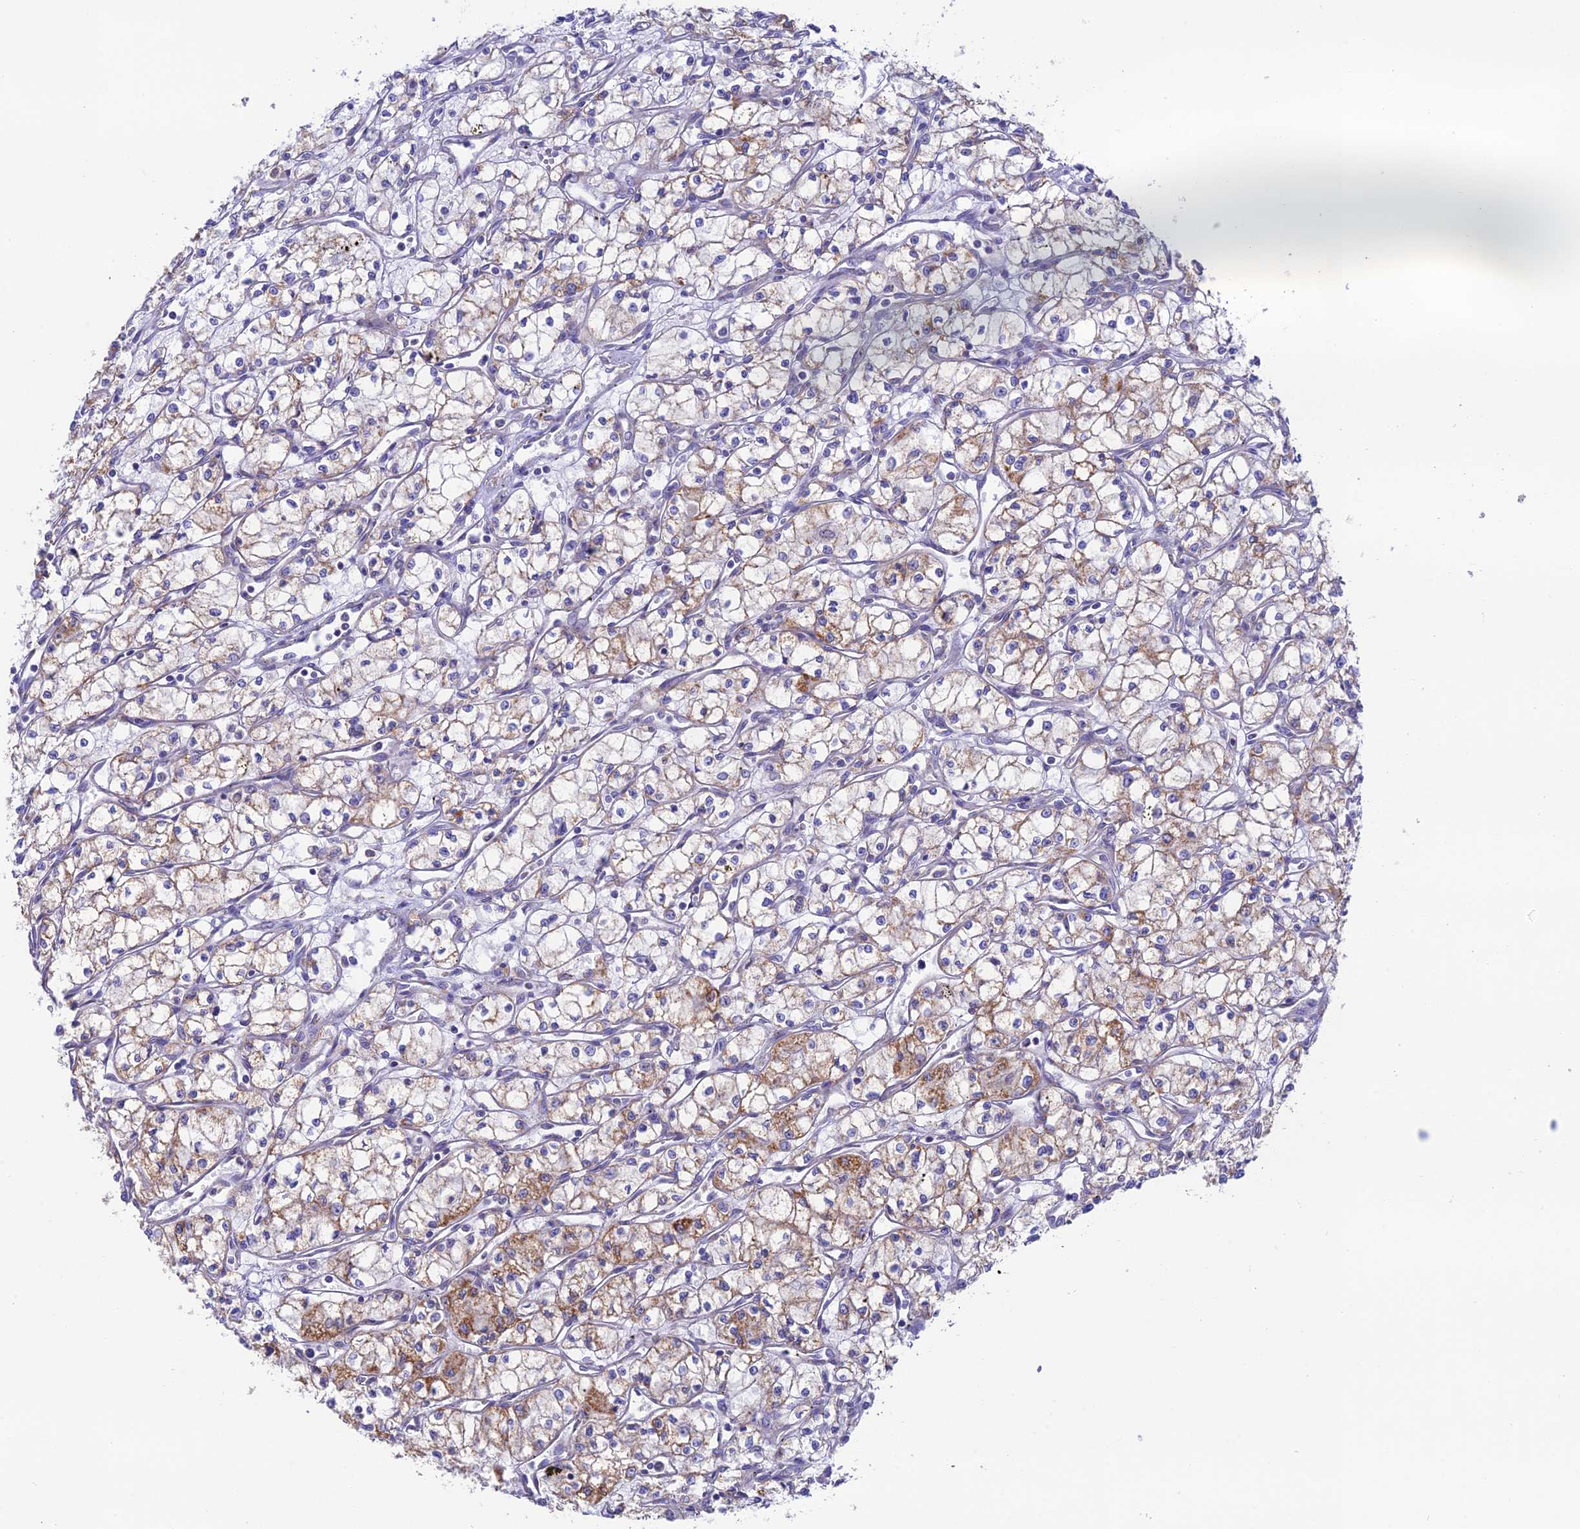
{"staining": {"intensity": "moderate", "quantity": "25%-75%", "location": "cytoplasmic/membranous"}, "tissue": "renal cancer", "cell_type": "Tumor cells", "image_type": "cancer", "snomed": [{"axis": "morphology", "description": "Adenocarcinoma, NOS"}, {"axis": "topography", "description": "Kidney"}], "caption": "Immunohistochemical staining of human renal cancer demonstrates moderate cytoplasmic/membranous protein positivity in about 25%-75% of tumor cells.", "gene": "HSDL2", "patient": {"sex": "male", "age": 59}}